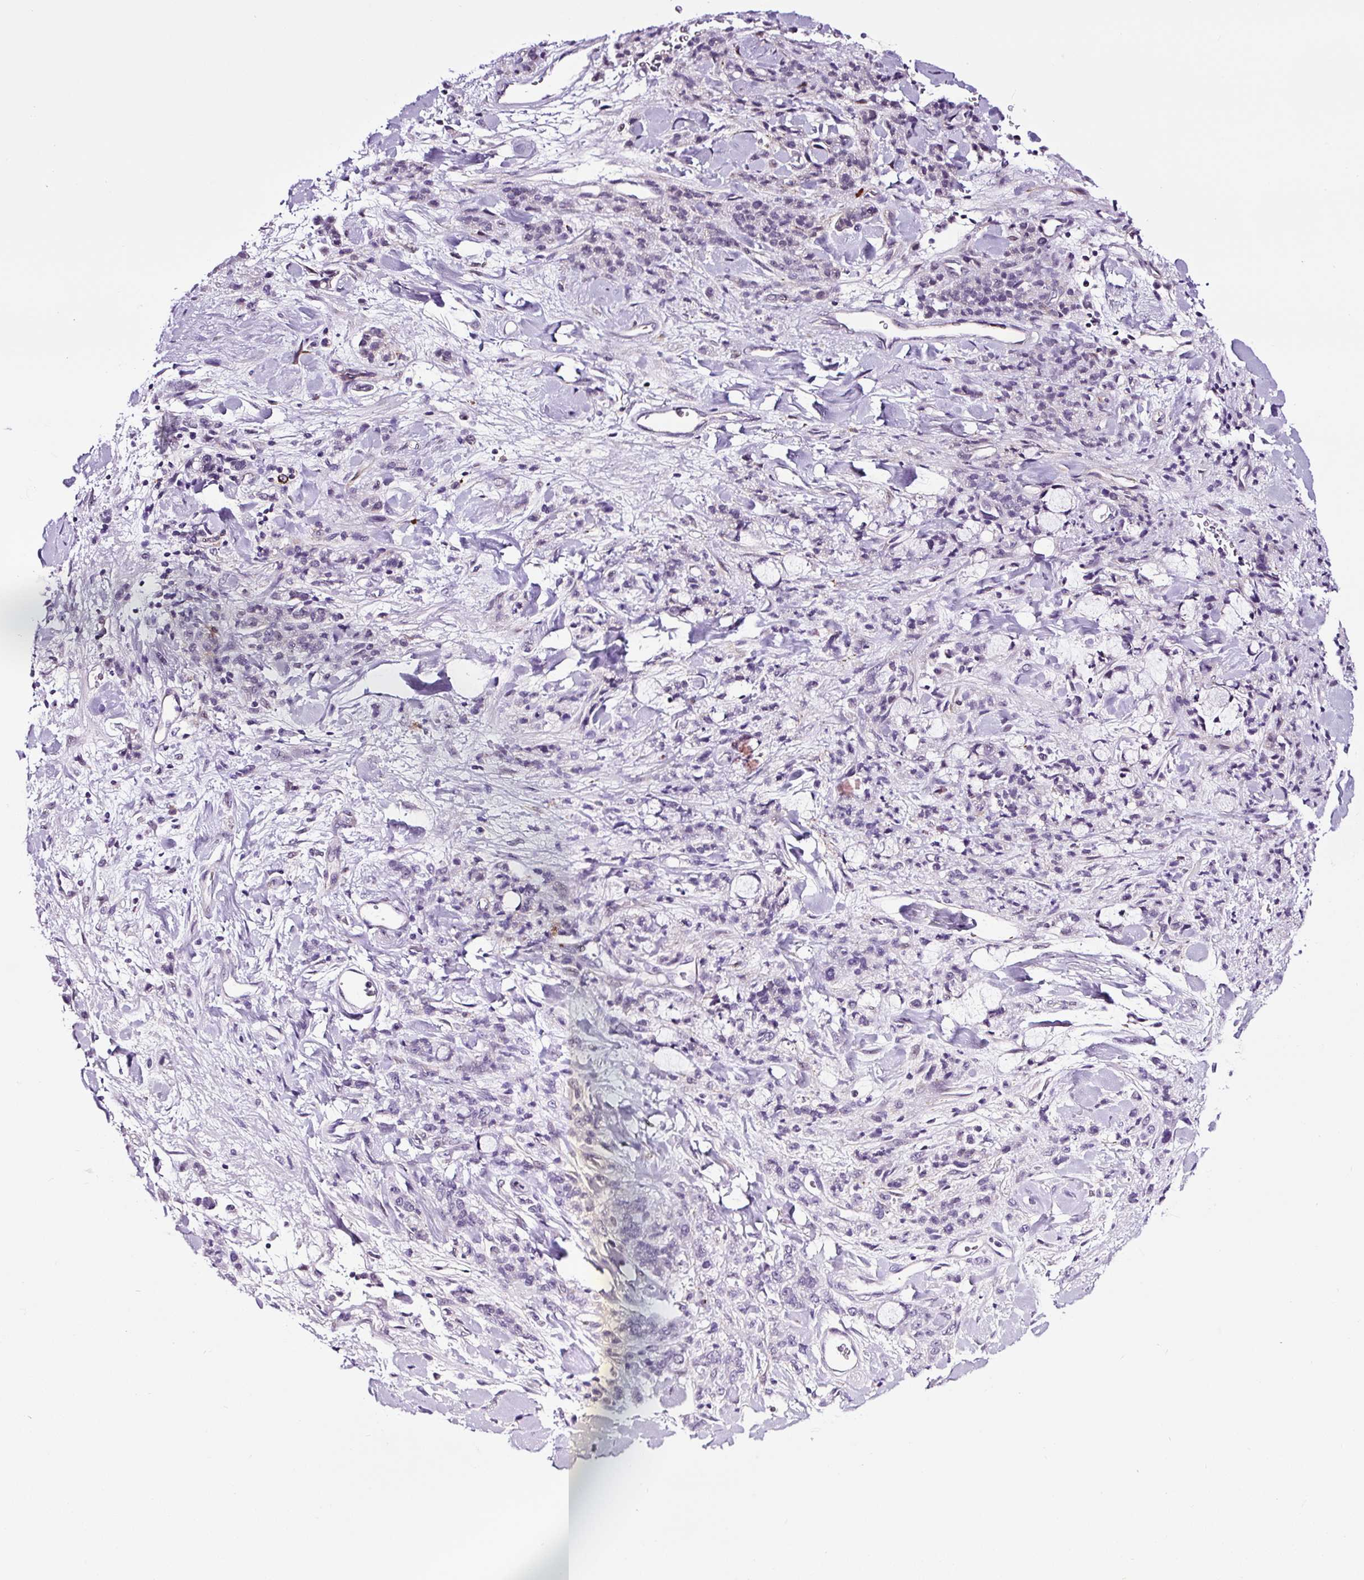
{"staining": {"intensity": "negative", "quantity": "none", "location": "none"}, "tissue": "stomach cancer", "cell_type": "Tumor cells", "image_type": "cancer", "snomed": [{"axis": "morphology", "description": "Normal tissue, NOS"}, {"axis": "morphology", "description": "Adenocarcinoma, NOS"}, {"axis": "topography", "description": "Stomach"}], "caption": "Tumor cells show no significant protein positivity in stomach cancer.", "gene": "TAFA3", "patient": {"sex": "male", "age": 82}}